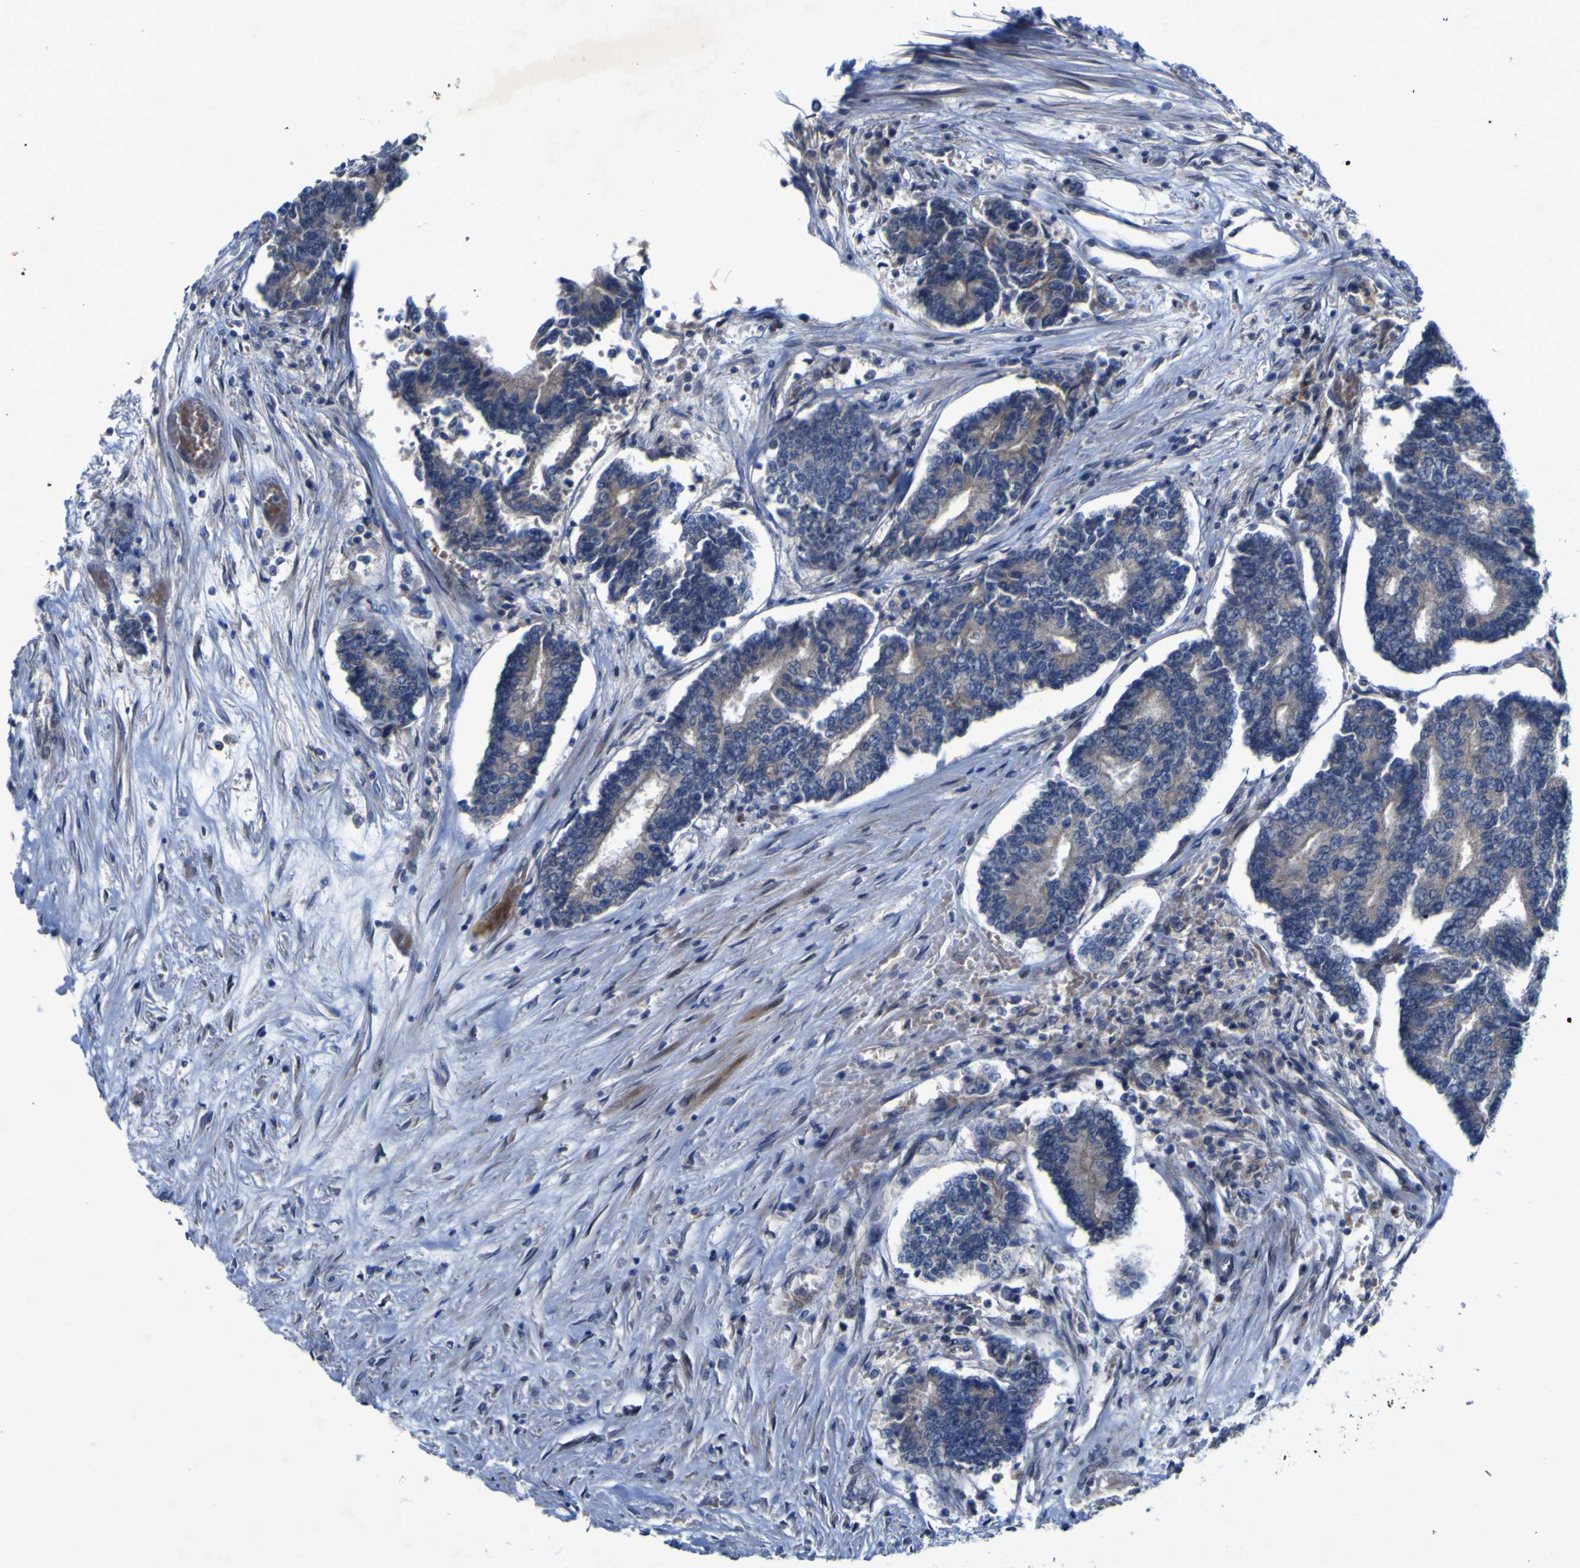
{"staining": {"intensity": "negative", "quantity": "none", "location": "none"}, "tissue": "prostate cancer", "cell_type": "Tumor cells", "image_type": "cancer", "snomed": [{"axis": "morphology", "description": "Normal tissue, NOS"}, {"axis": "morphology", "description": "Adenocarcinoma, High grade"}, {"axis": "topography", "description": "Prostate"}, {"axis": "topography", "description": "Seminal veicle"}], "caption": "This is an immunohistochemistry photomicrograph of human prostate cancer. There is no positivity in tumor cells.", "gene": "NAV1", "patient": {"sex": "male", "age": 55}}